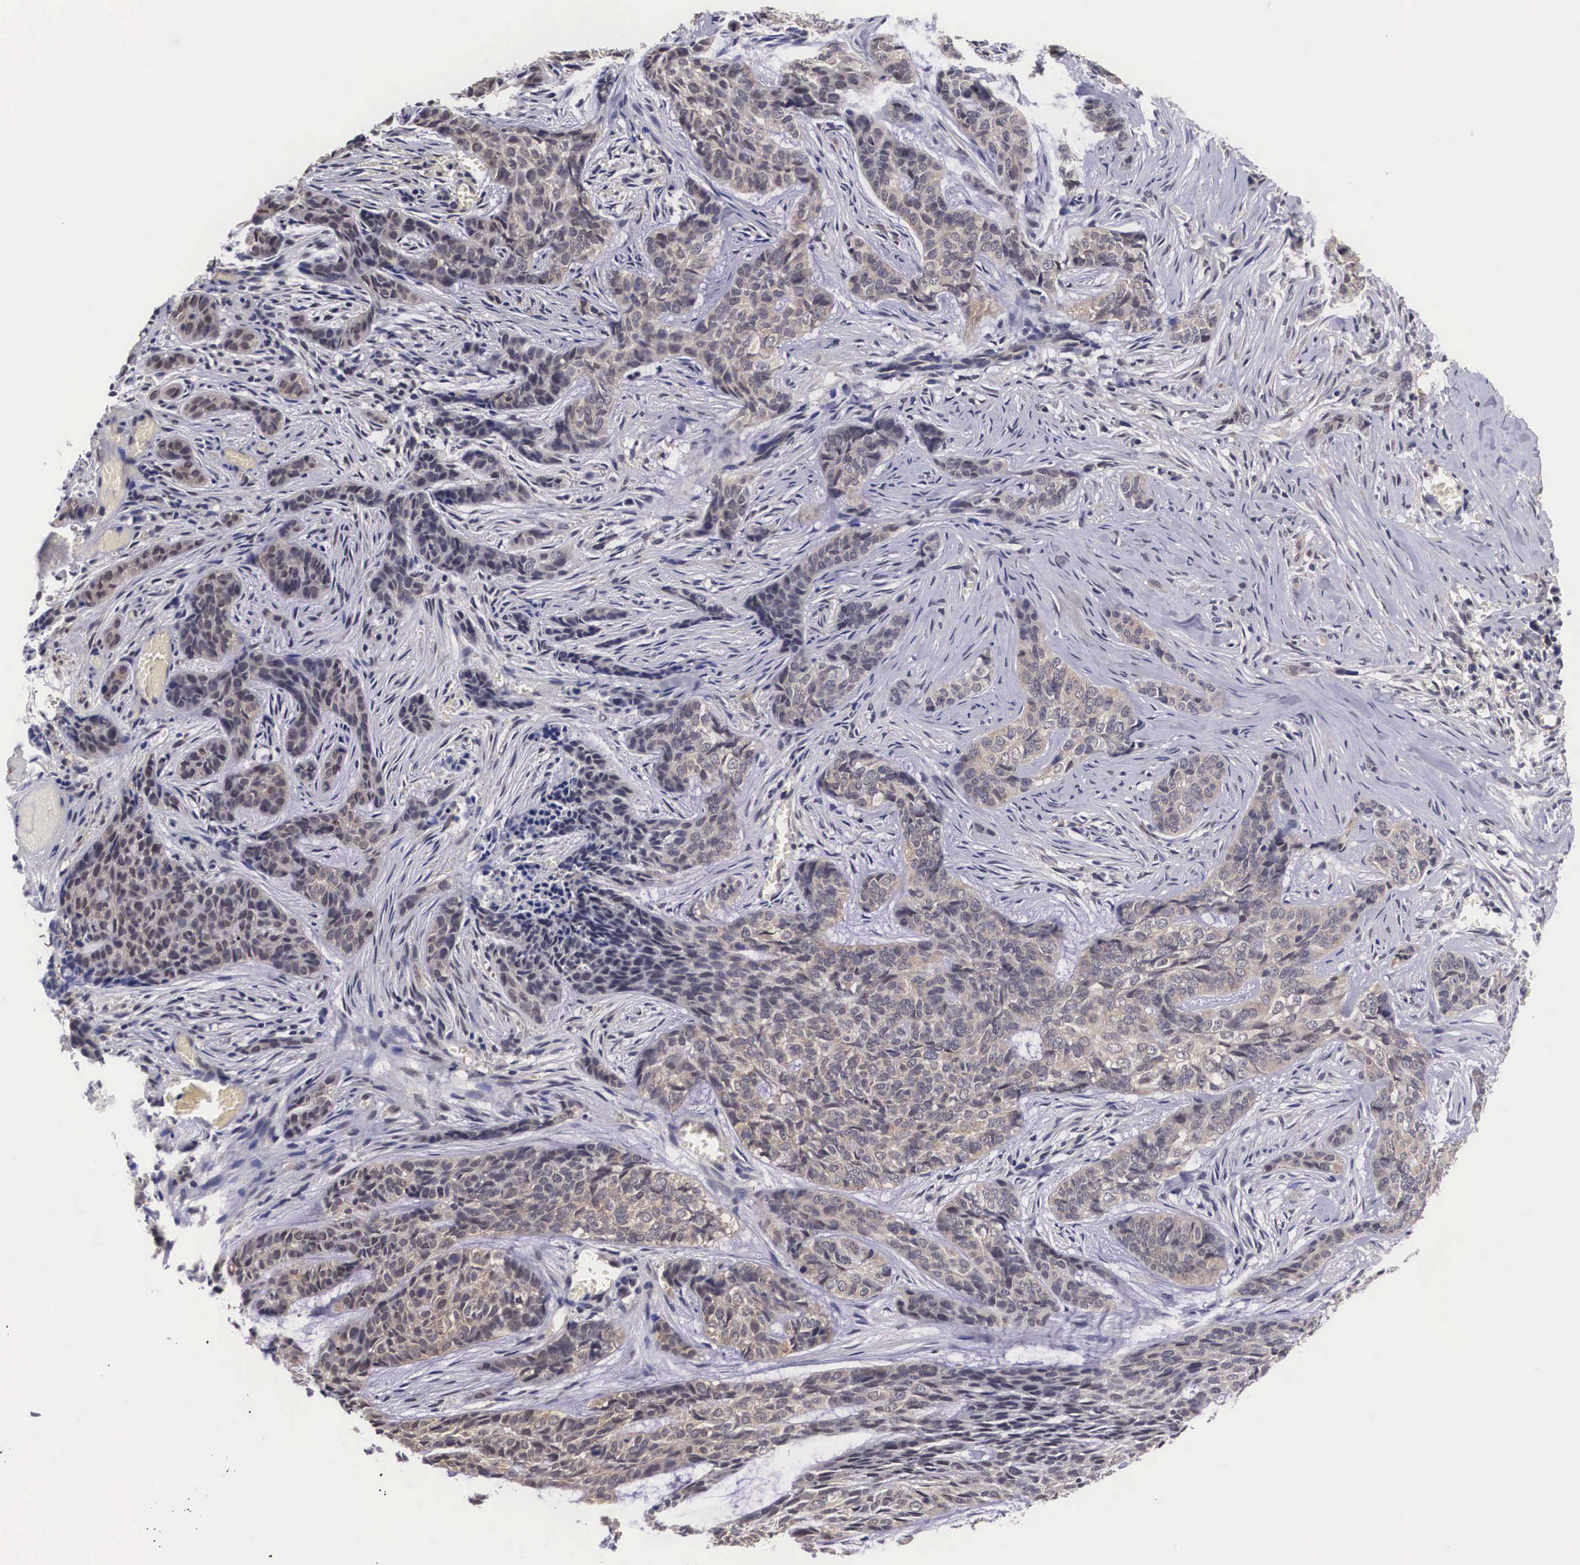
{"staining": {"intensity": "moderate", "quantity": "25%-75%", "location": "cytoplasmic/membranous"}, "tissue": "skin cancer", "cell_type": "Tumor cells", "image_type": "cancer", "snomed": [{"axis": "morphology", "description": "Normal tissue, NOS"}, {"axis": "morphology", "description": "Basal cell carcinoma"}, {"axis": "topography", "description": "Skin"}], "caption": "Immunohistochemistry (IHC) micrograph of human basal cell carcinoma (skin) stained for a protein (brown), which exhibits medium levels of moderate cytoplasmic/membranous staining in about 25%-75% of tumor cells.", "gene": "OTX2", "patient": {"sex": "female", "age": 65}}